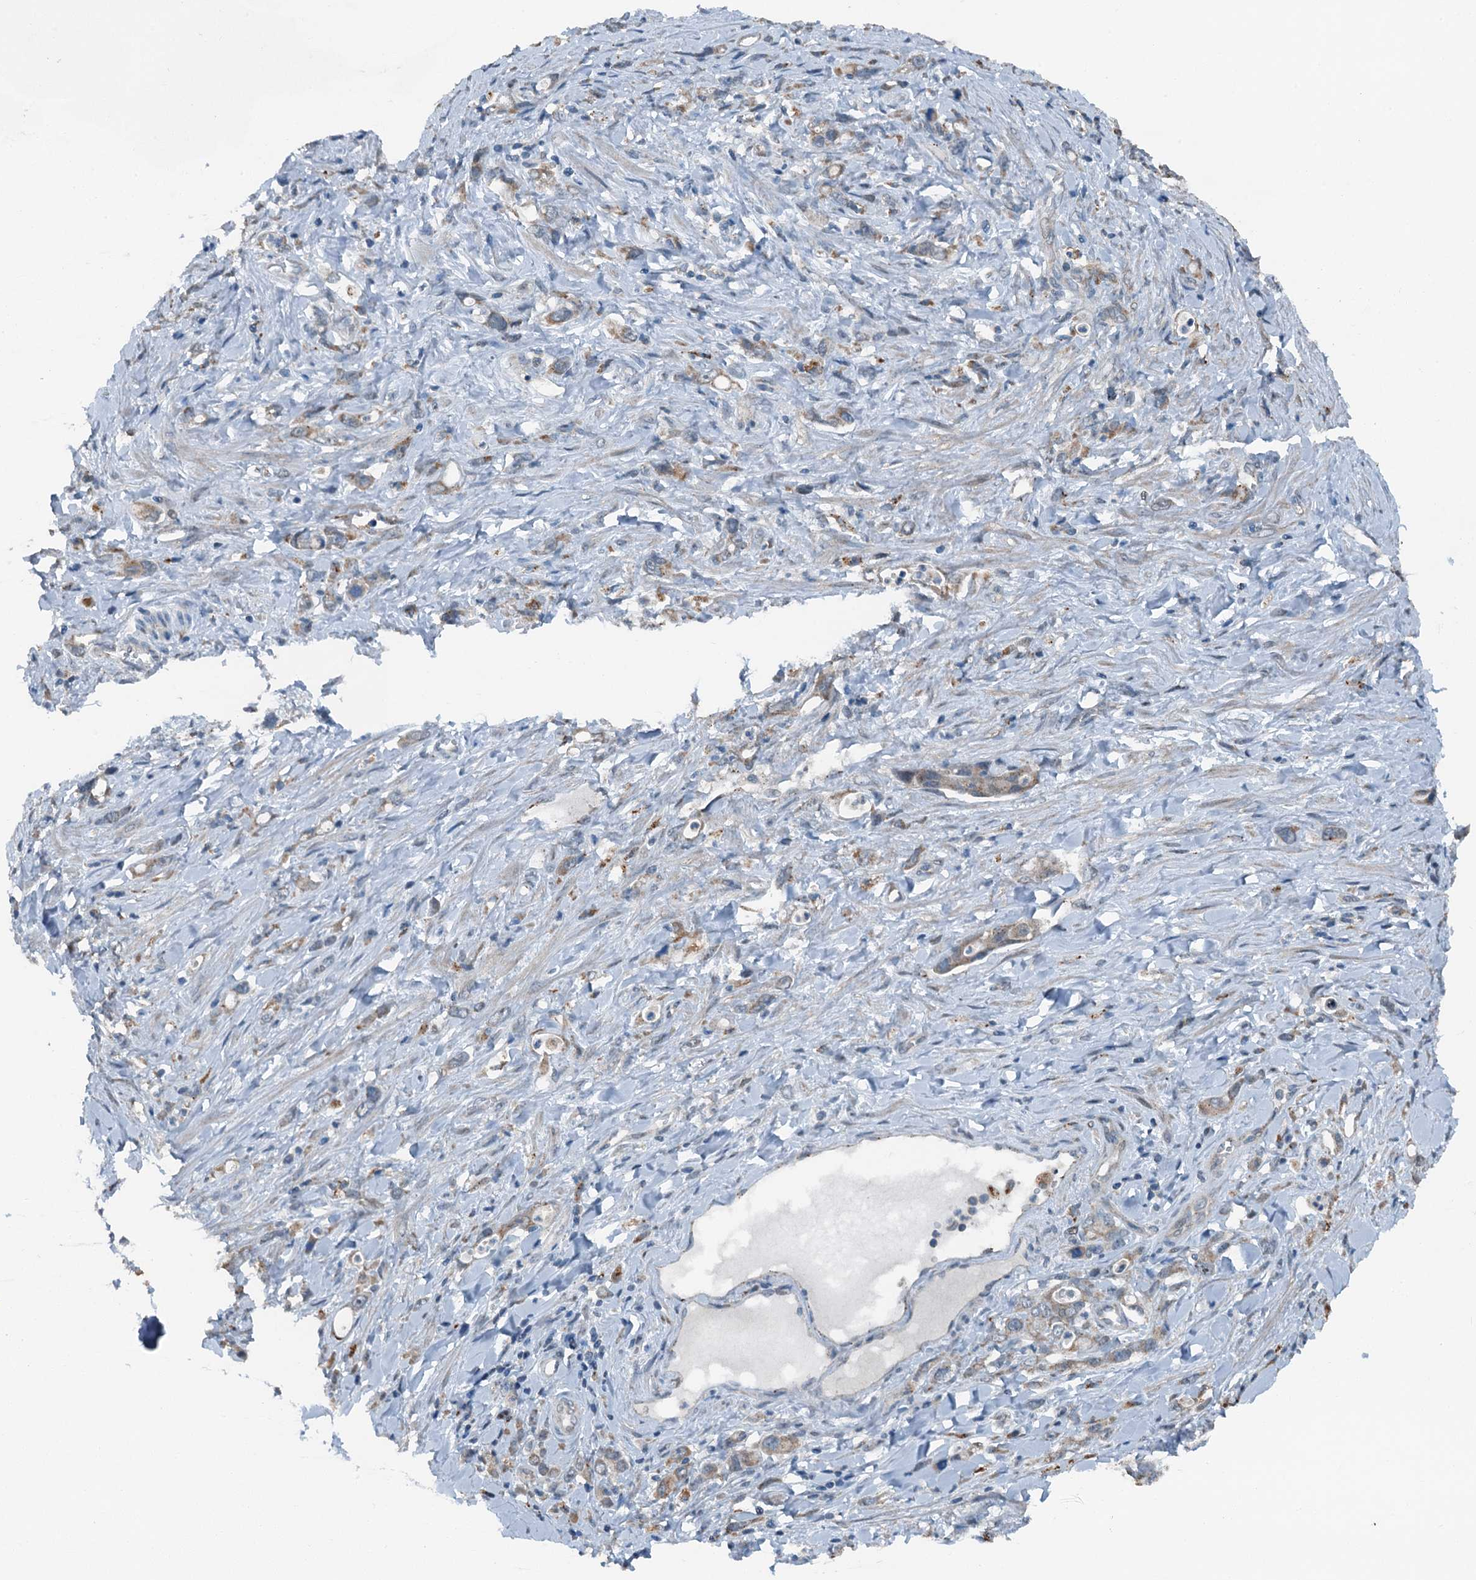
{"staining": {"intensity": "weak", "quantity": ">75%", "location": "cytoplasmic/membranous"}, "tissue": "stomach cancer", "cell_type": "Tumor cells", "image_type": "cancer", "snomed": [{"axis": "morphology", "description": "Adenocarcinoma, NOS"}, {"axis": "topography", "description": "Stomach, lower"}], "caption": "Protein staining of stomach cancer tissue shows weak cytoplasmic/membranous positivity in about >75% of tumor cells.", "gene": "BMERB1", "patient": {"sex": "female", "age": 43}}